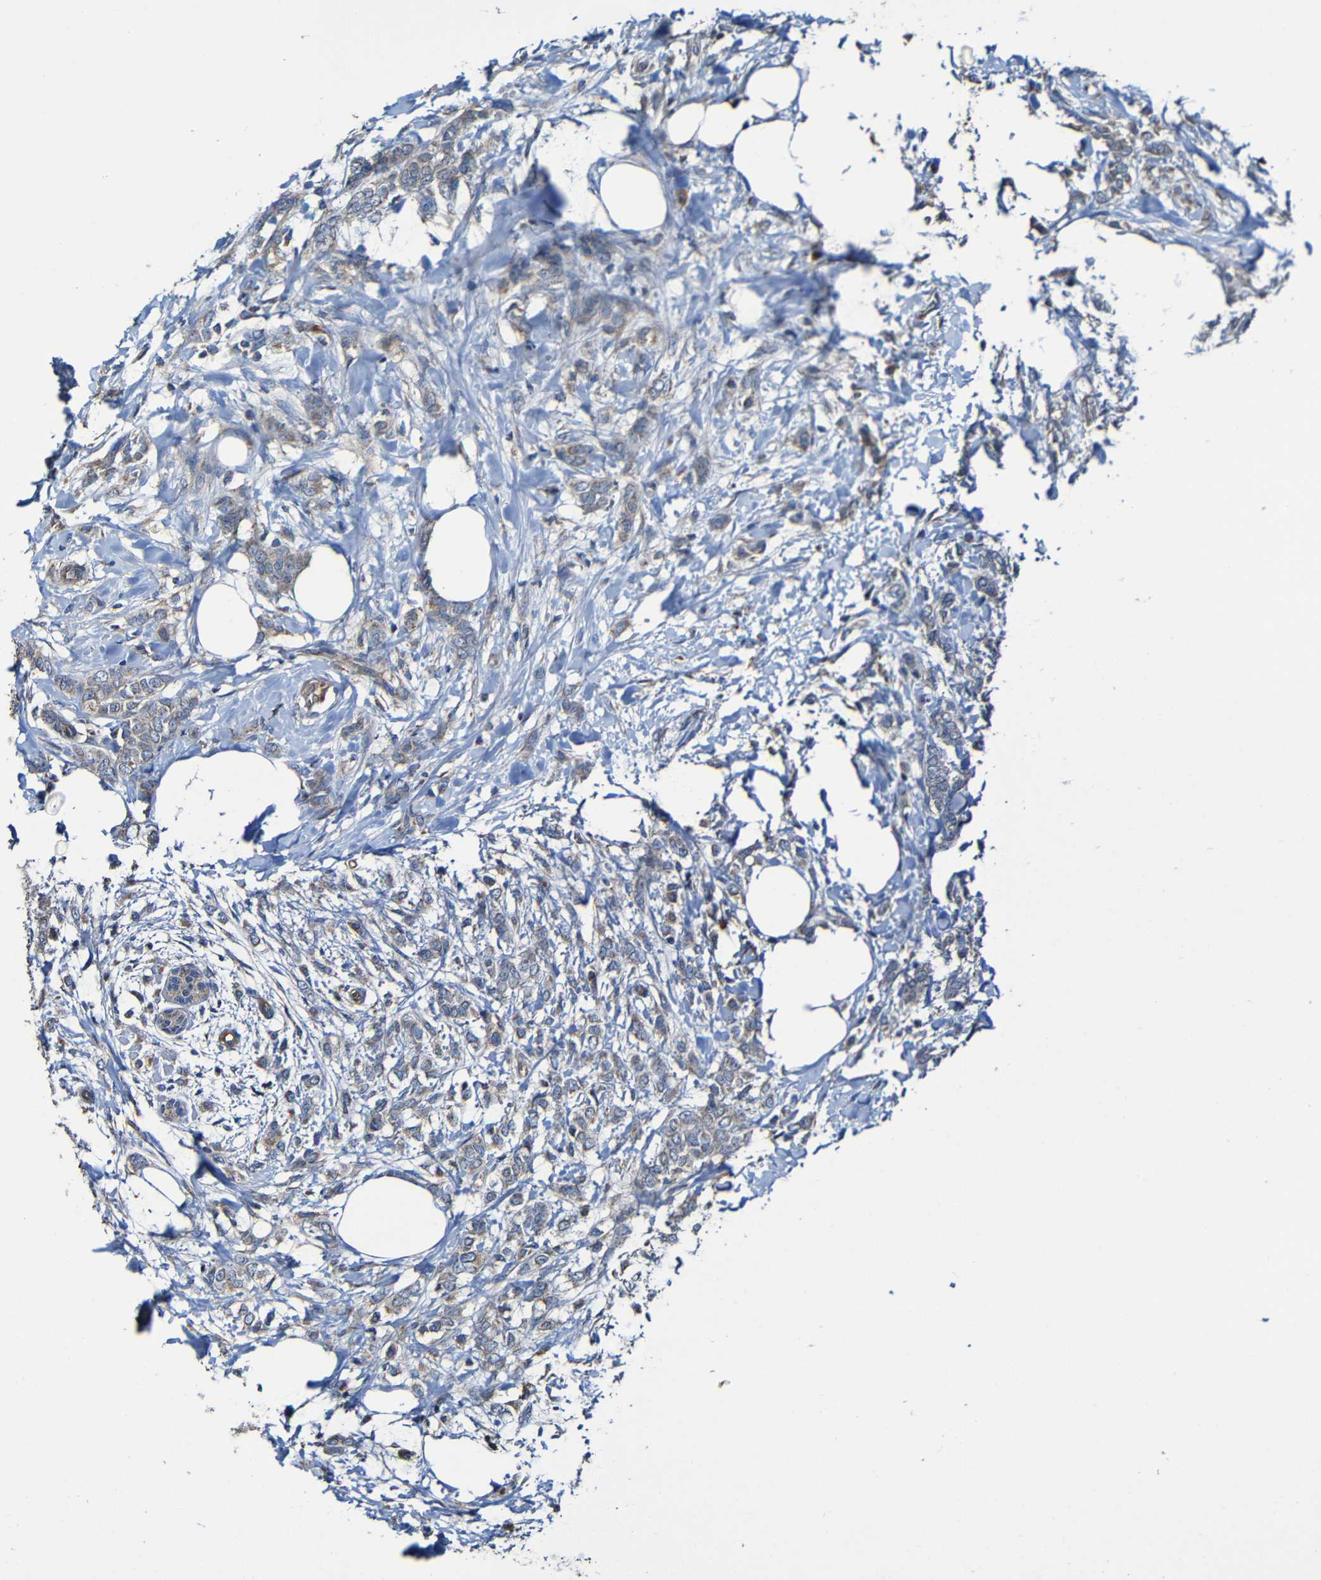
{"staining": {"intensity": "weak", "quantity": ">75%", "location": "cytoplasmic/membranous"}, "tissue": "breast cancer", "cell_type": "Tumor cells", "image_type": "cancer", "snomed": [{"axis": "morphology", "description": "Lobular carcinoma, in situ"}, {"axis": "morphology", "description": "Lobular carcinoma"}, {"axis": "topography", "description": "Breast"}], "caption": "Immunohistochemistry micrograph of neoplastic tissue: human breast cancer stained using IHC exhibits low levels of weak protein expression localized specifically in the cytoplasmic/membranous of tumor cells, appearing as a cytoplasmic/membranous brown color.", "gene": "ADAM15", "patient": {"sex": "female", "age": 41}}